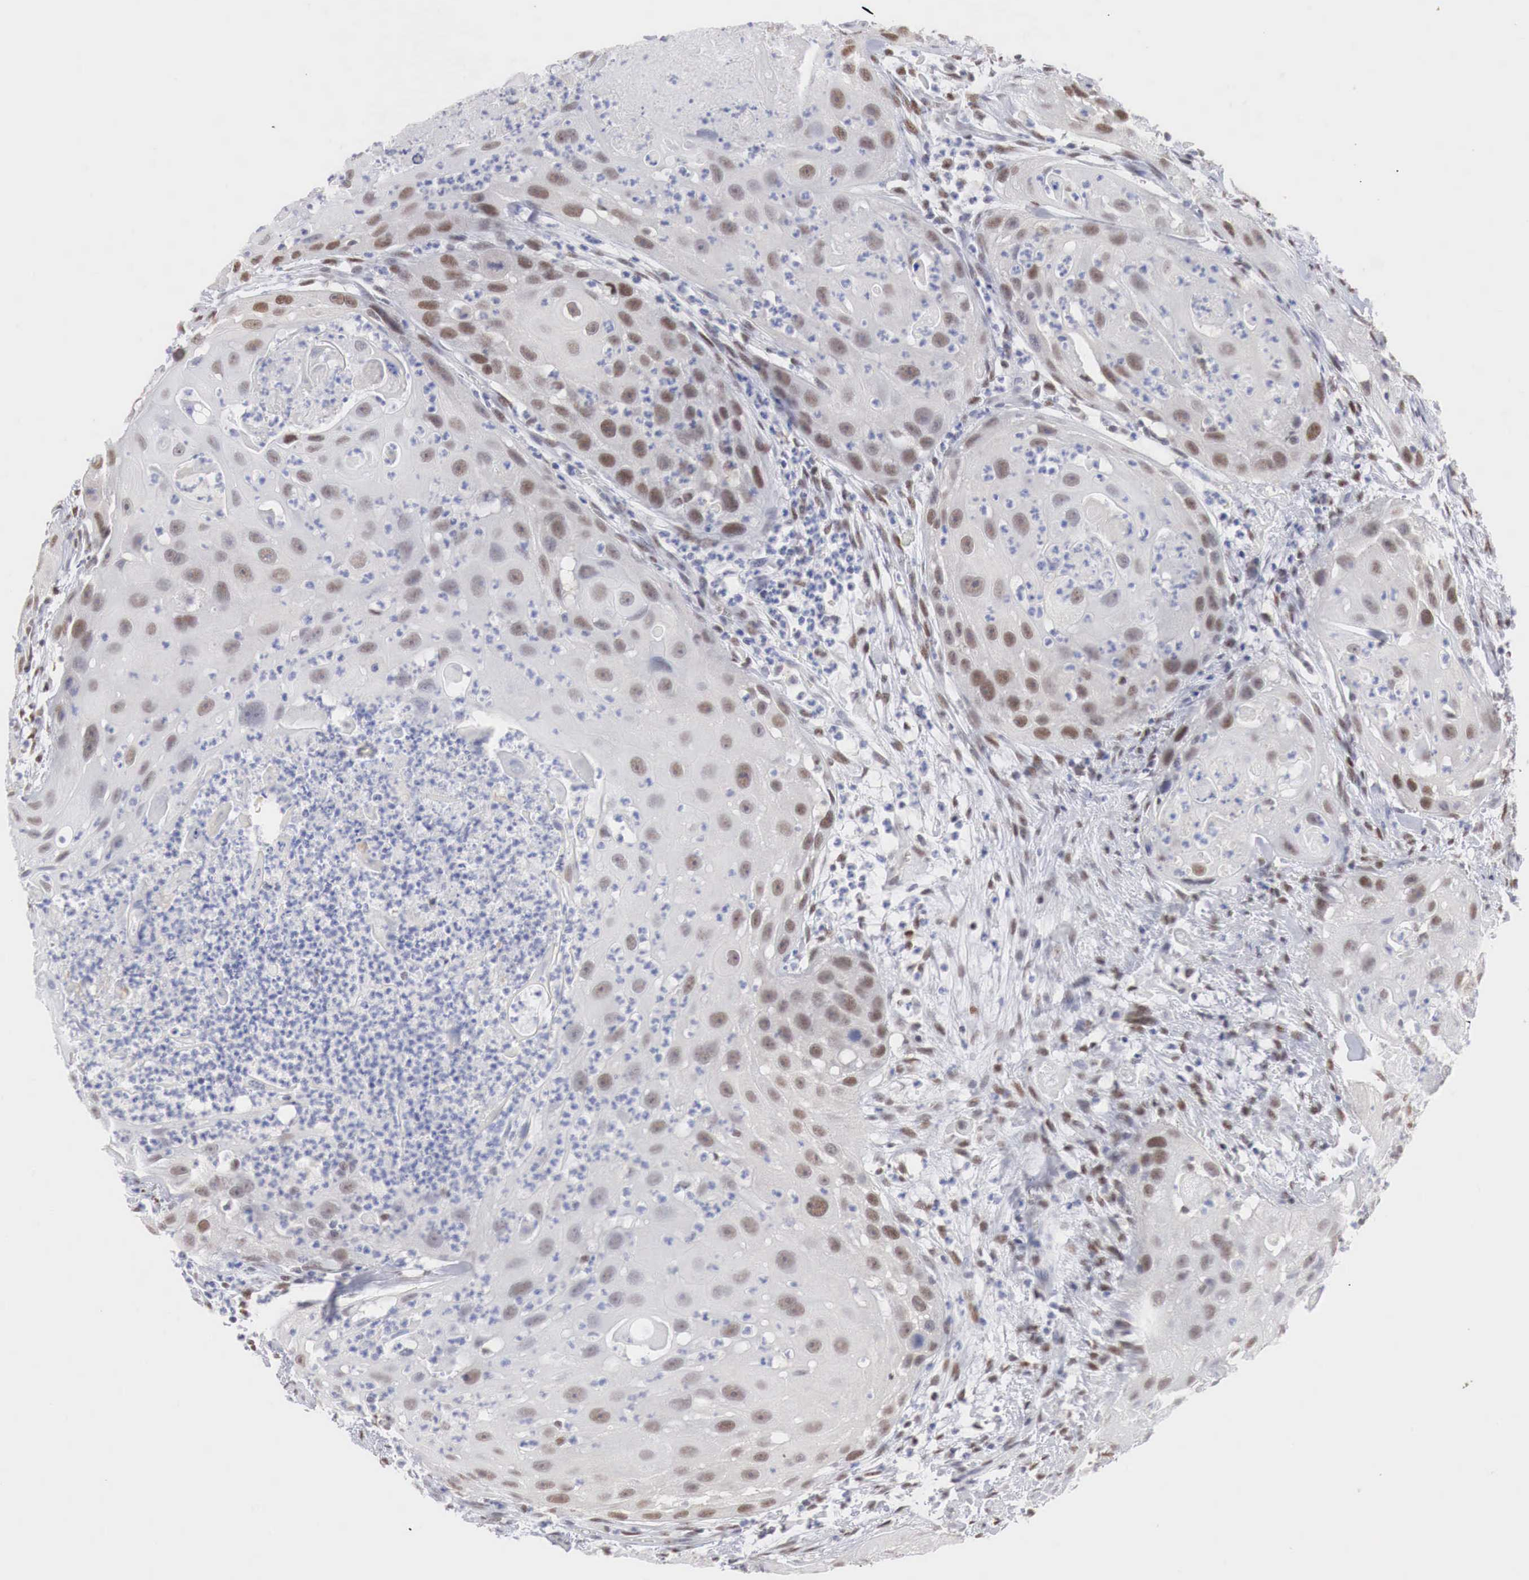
{"staining": {"intensity": "moderate", "quantity": ">75%", "location": "nuclear"}, "tissue": "head and neck cancer", "cell_type": "Tumor cells", "image_type": "cancer", "snomed": [{"axis": "morphology", "description": "Squamous cell carcinoma, NOS"}, {"axis": "topography", "description": "Head-Neck"}], "caption": "Human head and neck cancer (squamous cell carcinoma) stained with a brown dye demonstrates moderate nuclear positive positivity in about >75% of tumor cells.", "gene": "FOXP2", "patient": {"sex": "male", "age": 64}}